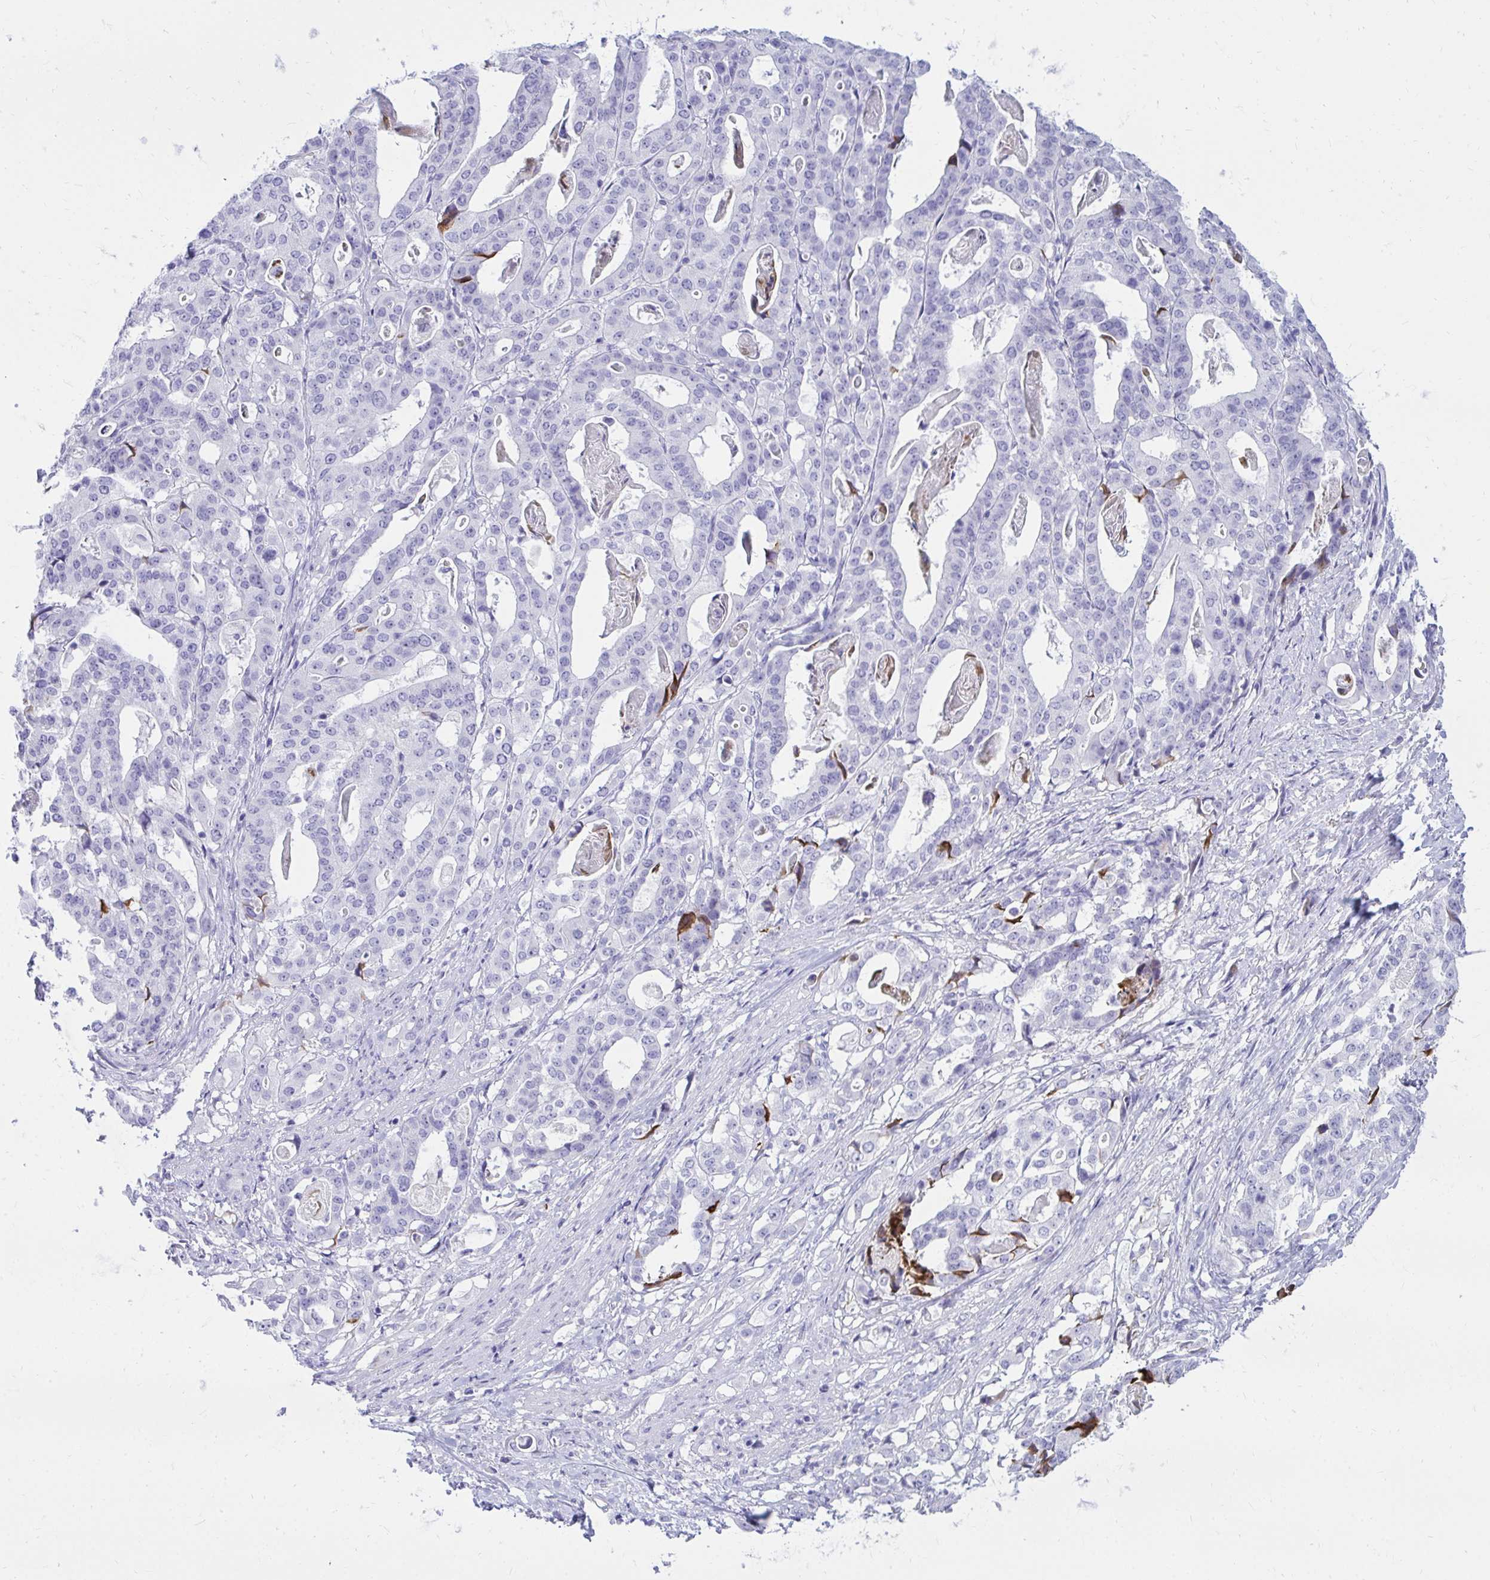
{"staining": {"intensity": "negative", "quantity": "none", "location": "none"}, "tissue": "stomach cancer", "cell_type": "Tumor cells", "image_type": "cancer", "snomed": [{"axis": "morphology", "description": "Adenocarcinoma, NOS"}, {"axis": "topography", "description": "Stomach"}], "caption": "DAB immunohistochemical staining of stomach adenocarcinoma displays no significant expression in tumor cells.", "gene": "NANOGNB", "patient": {"sex": "male", "age": 48}}